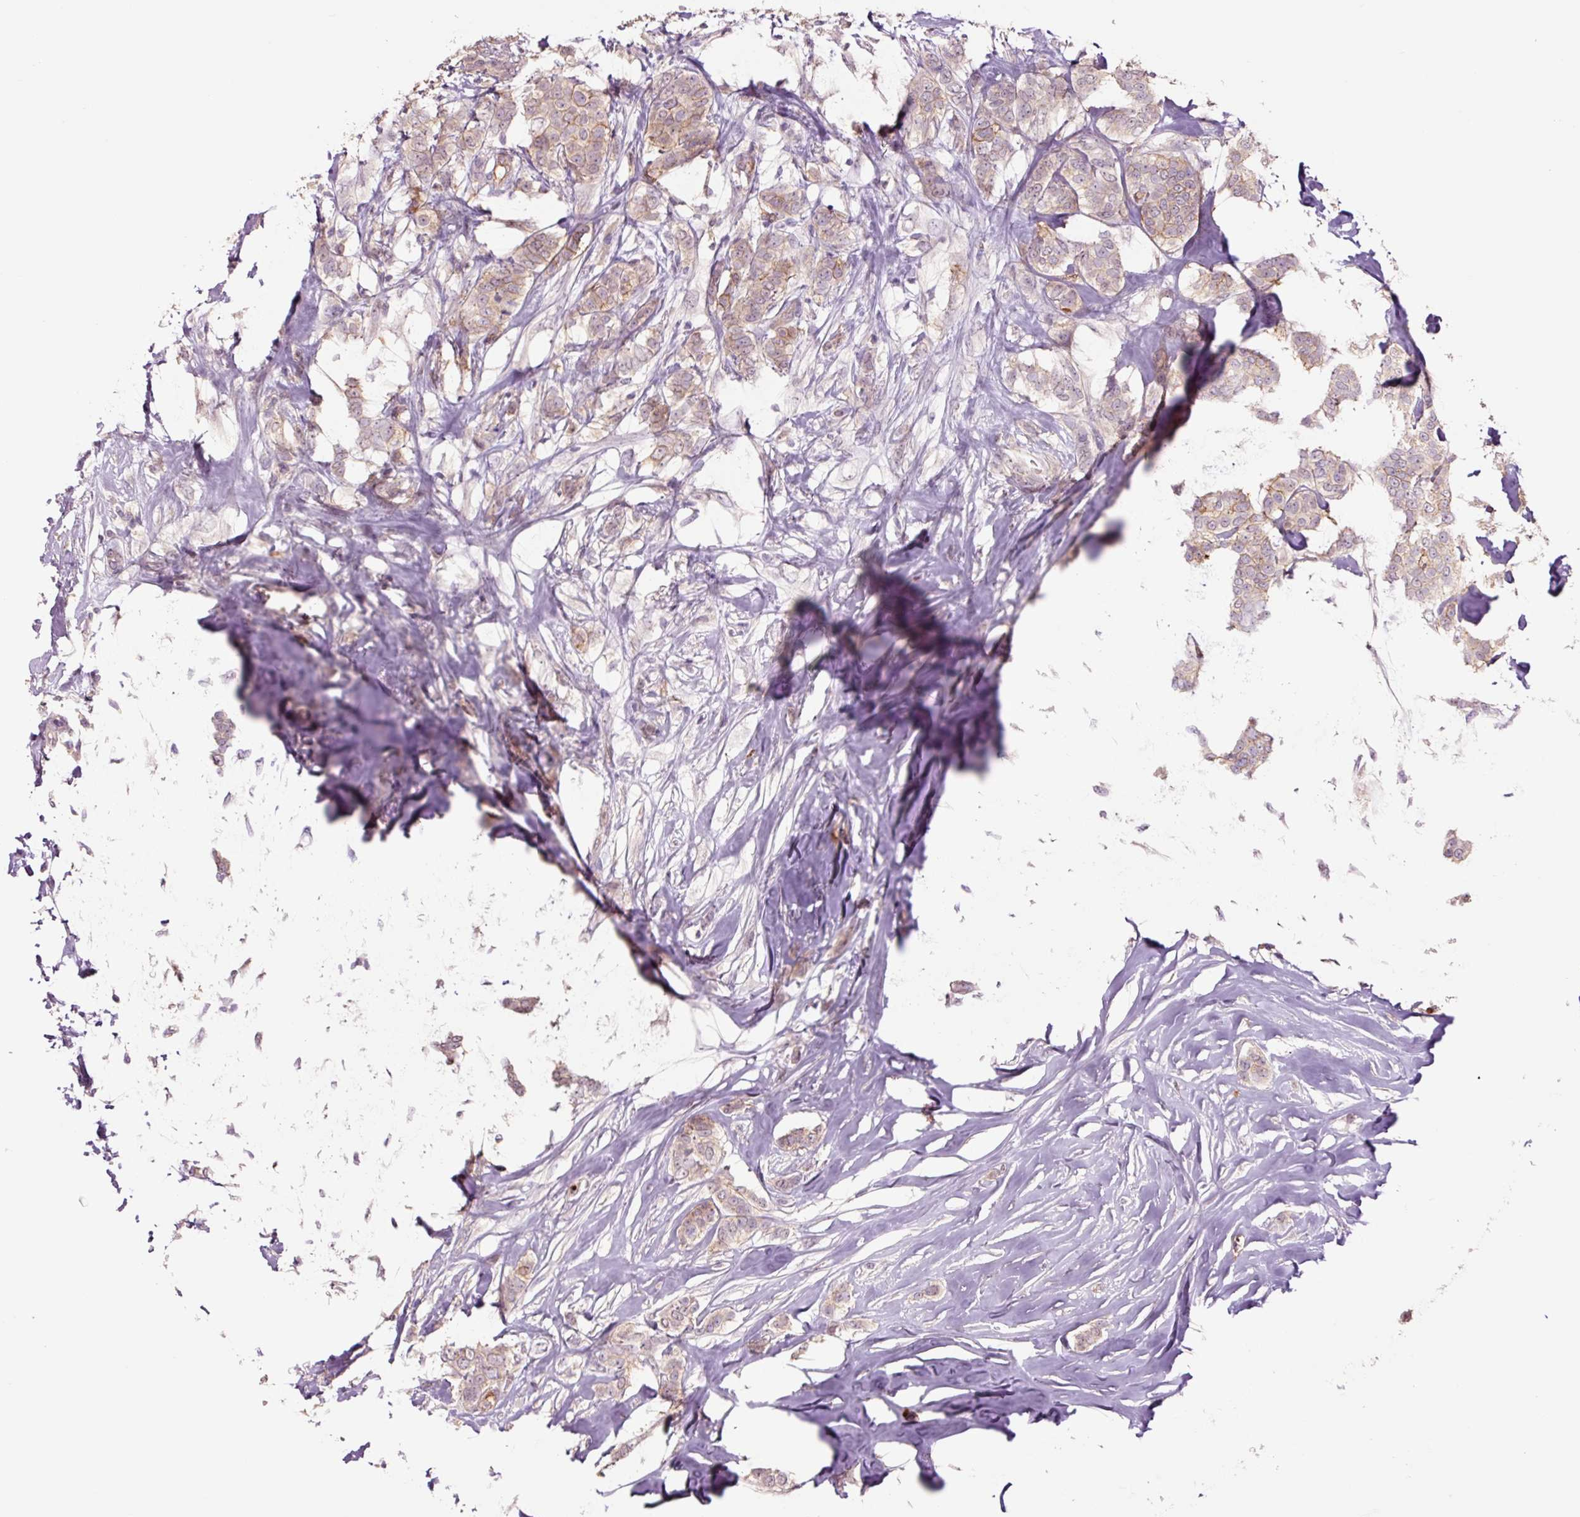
{"staining": {"intensity": "weak", "quantity": "25%-75%", "location": "cytoplasmic/membranous"}, "tissue": "breast cancer", "cell_type": "Tumor cells", "image_type": "cancer", "snomed": [{"axis": "morphology", "description": "Duct carcinoma"}, {"axis": "topography", "description": "Breast"}], "caption": "Immunohistochemistry of breast invasive ductal carcinoma exhibits low levels of weak cytoplasmic/membranous expression in approximately 25%-75% of tumor cells.", "gene": "SLC1A4", "patient": {"sex": "female", "age": 72}}